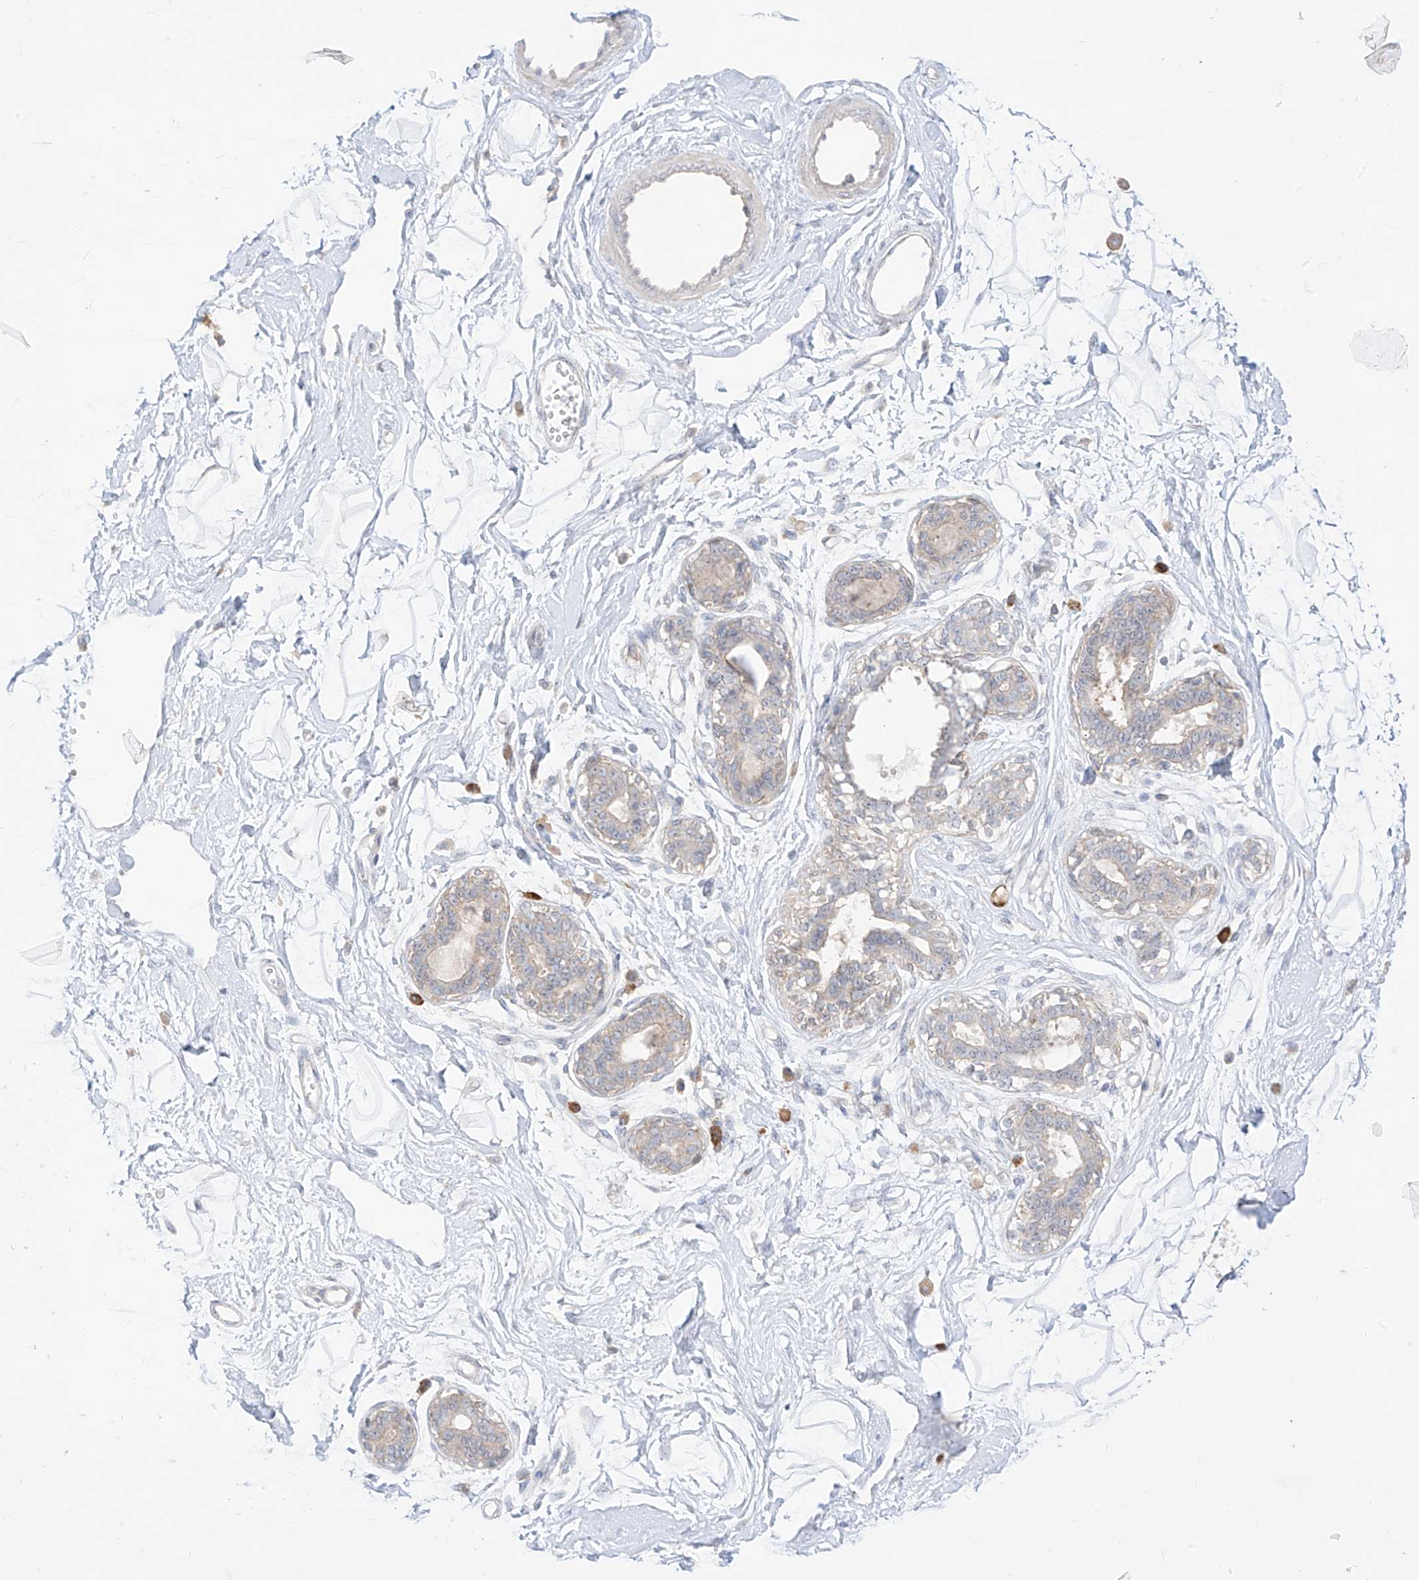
{"staining": {"intensity": "negative", "quantity": "none", "location": "none"}, "tissue": "breast", "cell_type": "Adipocytes", "image_type": "normal", "snomed": [{"axis": "morphology", "description": "Normal tissue, NOS"}, {"axis": "topography", "description": "Breast"}], "caption": "This is an IHC micrograph of benign human breast. There is no staining in adipocytes.", "gene": "SYTL3", "patient": {"sex": "female", "age": 45}}